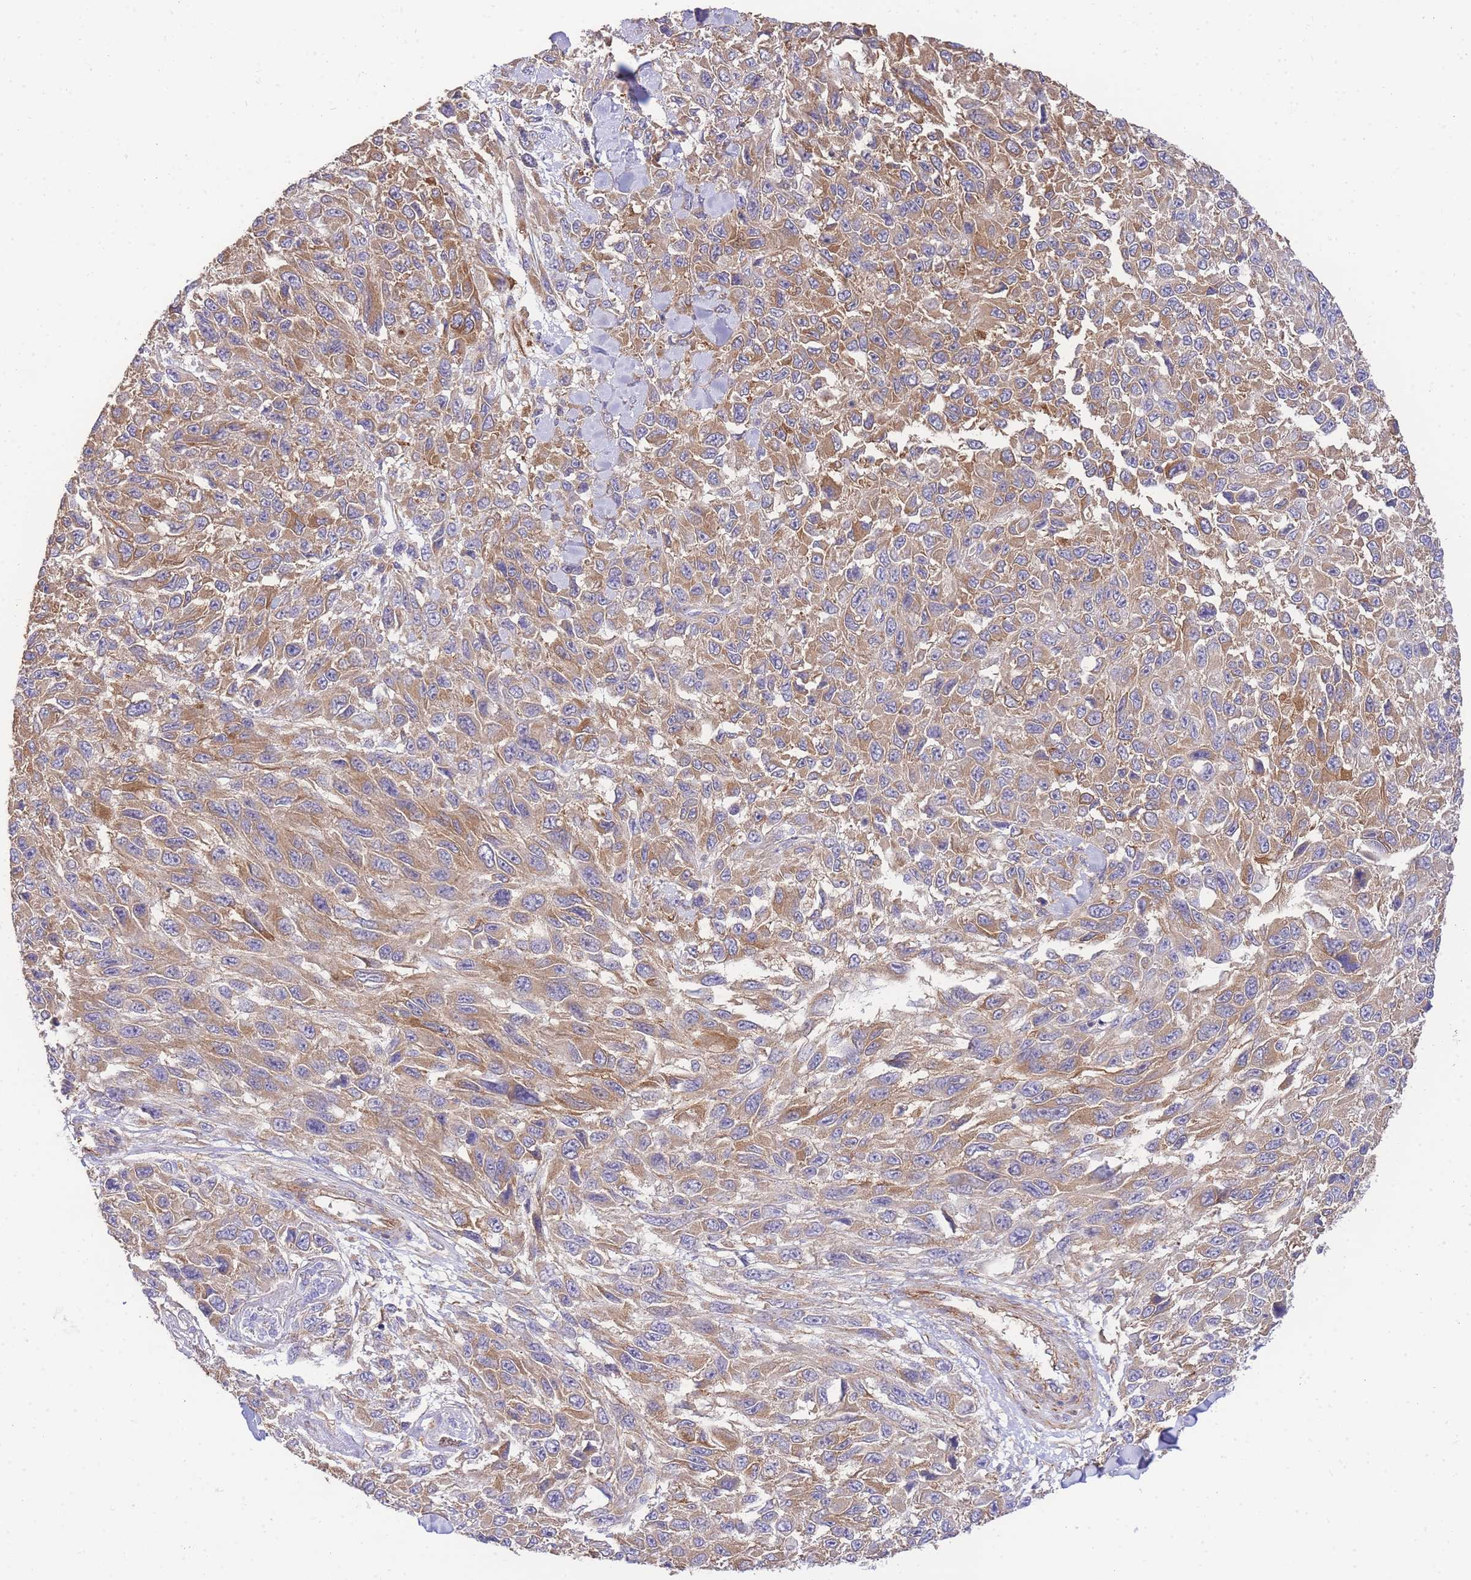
{"staining": {"intensity": "moderate", "quantity": ">75%", "location": "cytoplasmic/membranous"}, "tissue": "melanoma", "cell_type": "Tumor cells", "image_type": "cancer", "snomed": [{"axis": "morphology", "description": "Malignant melanoma, NOS"}, {"axis": "topography", "description": "Skin"}], "caption": "Melanoma was stained to show a protein in brown. There is medium levels of moderate cytoplasmic/membranous staining in approximately >75% of tumor cells.", "gene": "INSYN2B", "patient": {"sex": "female", "age": 96}}